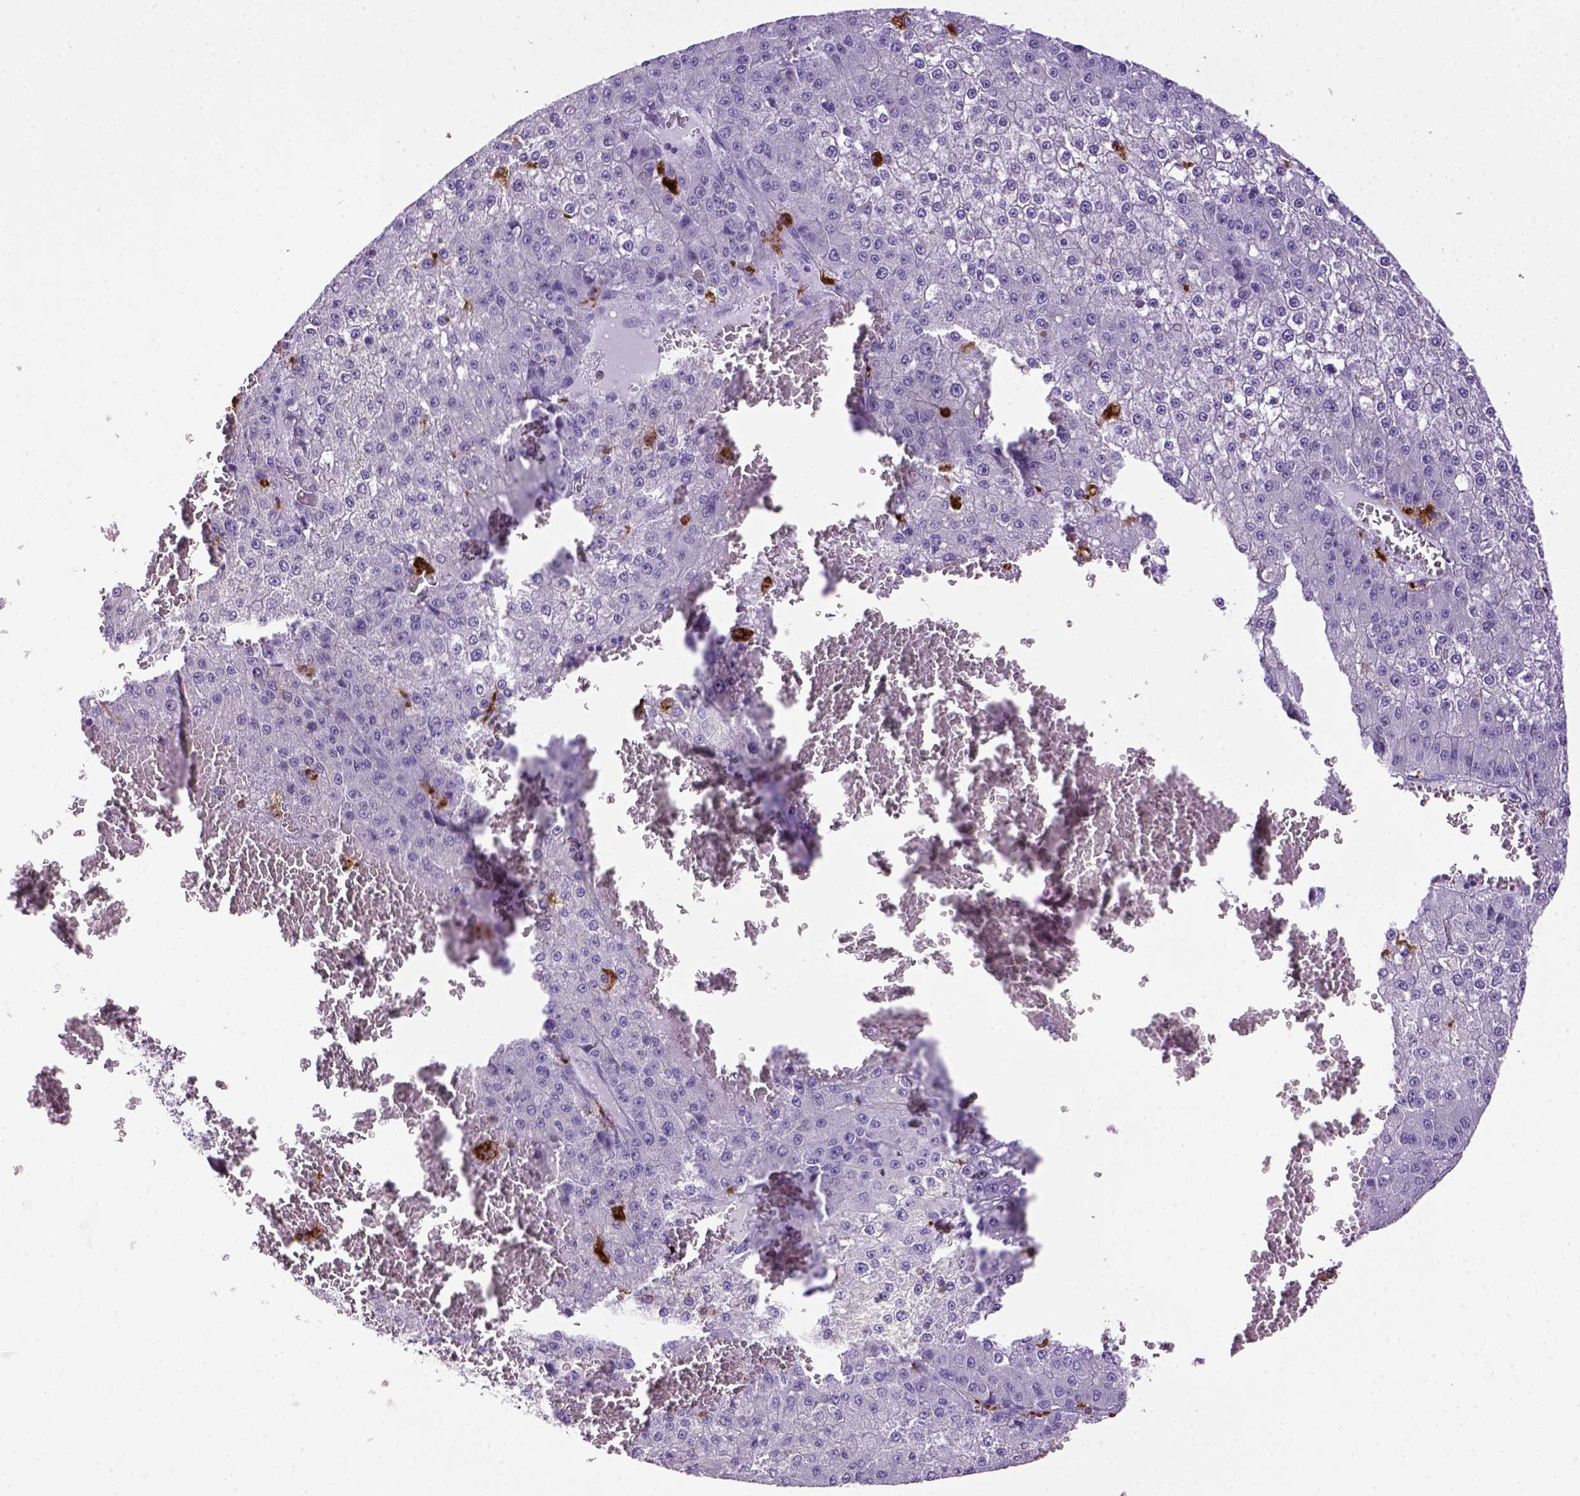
{"staining": {"intensity": "negative", "quantity": "none", "location": "none"}, "tissue": "liver cancer", "cell_type": "Tumor cells", "image_type": "cancer", "snomed": [{"axis": "morphology", "description": "Carcinoma, Hepatocellular, NOS"}, {"axis": "topography", "description": "Liver"}], "caption": "This is an immunohistochemistry micrograph of human hepatocellular carcinoma (liver). There is no staining in tumor cells.", "gene": "CD68", "patient": {"sex": "female", "age": 73}}